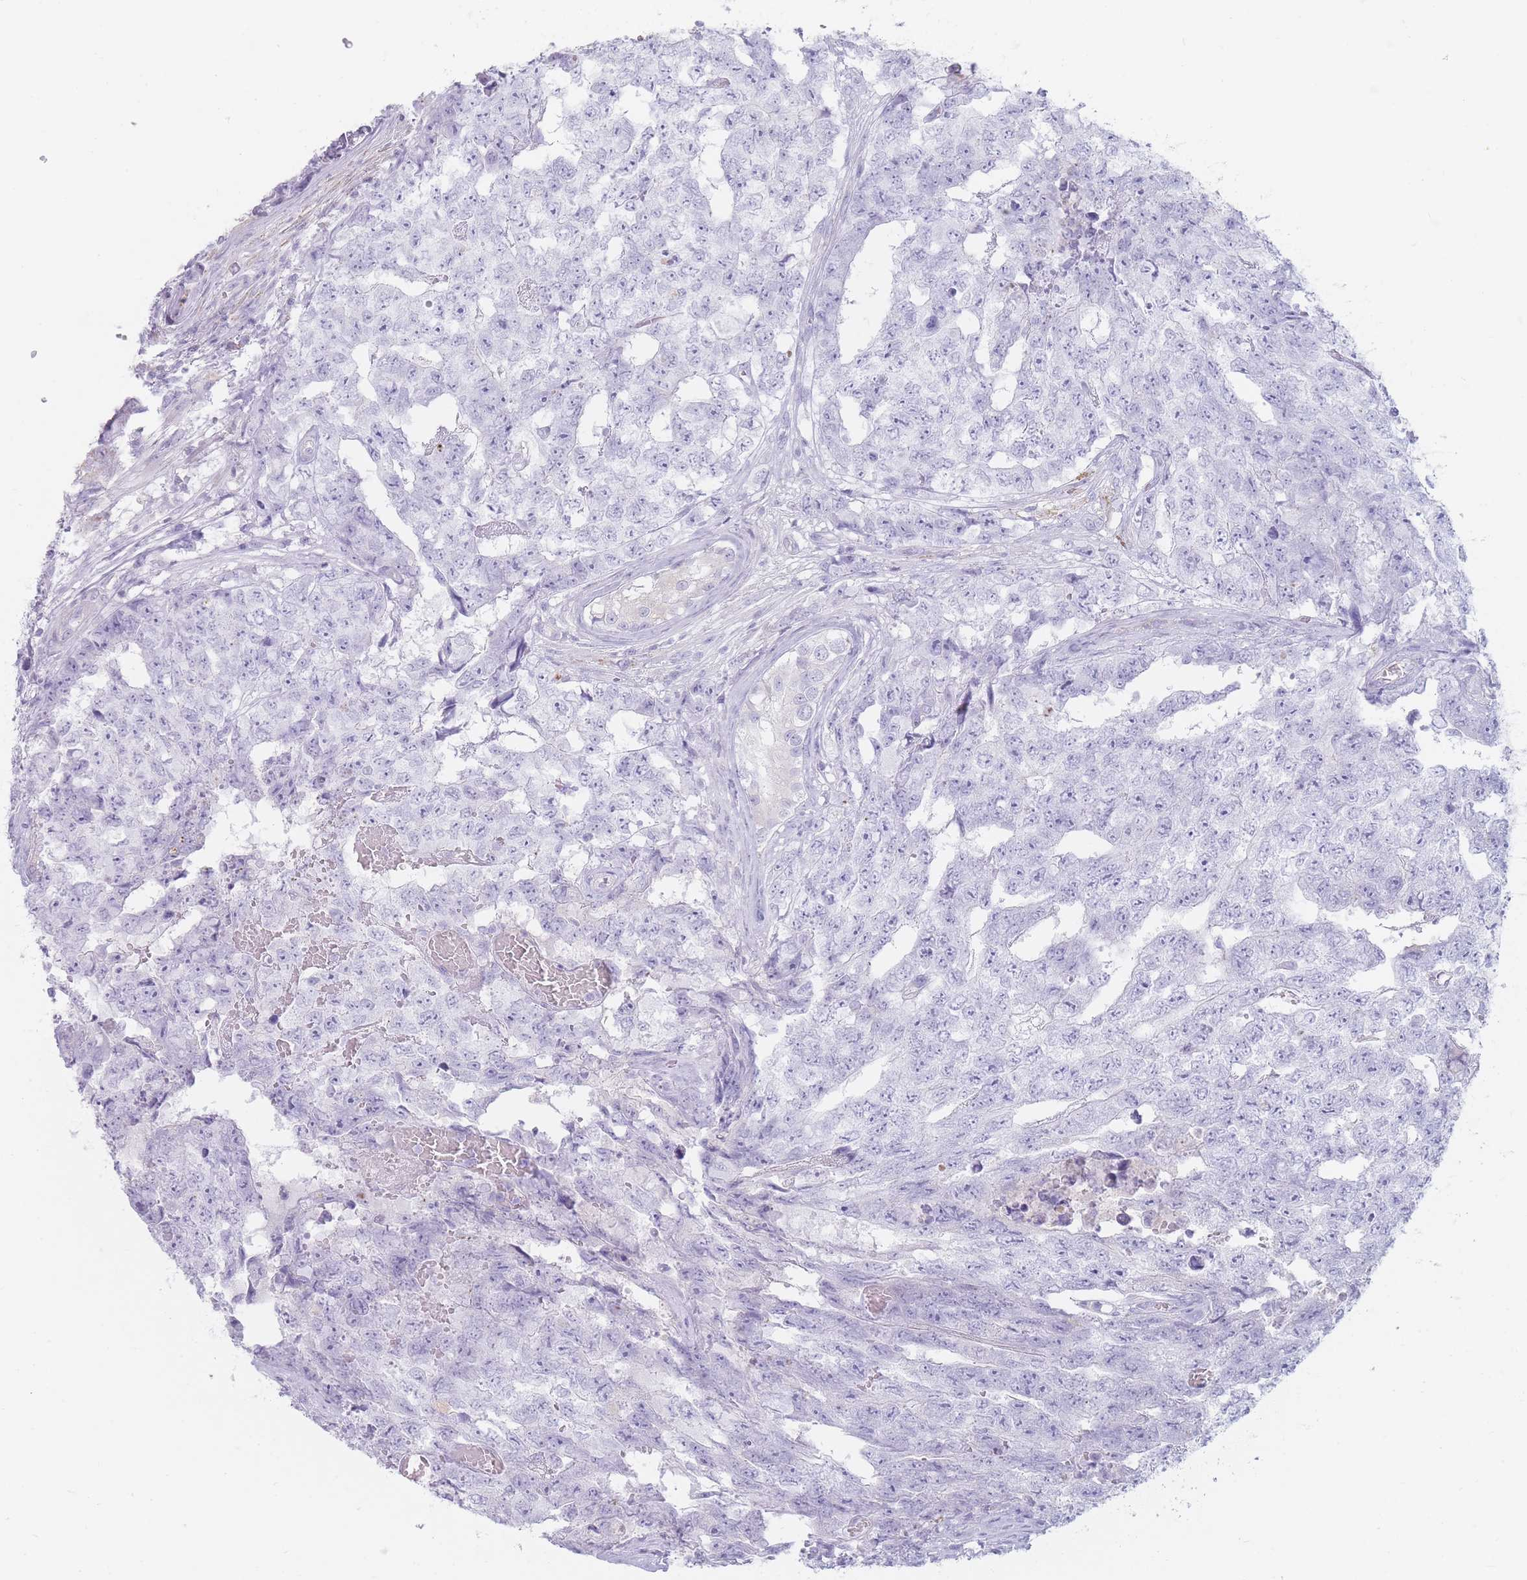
{"staining": {"intensity": "negative", "quantity": "none", "location": "none"}, "tissue": "testis cancer", "cell_type": "Tumor cells", "image_type": "cancer", "snomed": [{"axis": "morphology", "description": "Carcinoma, Embryonal, NOS"}, {"axis": "topography", "description": "Testis"}], "caption": "Immunohistochemistry (IHC) photomicrograph of embryonal carcinoma (testis) stained for a protein (brown), which displays no positivity in tumor cells.", "gene": "GPR12", "patient": {"sex": "male", "age": 25}}